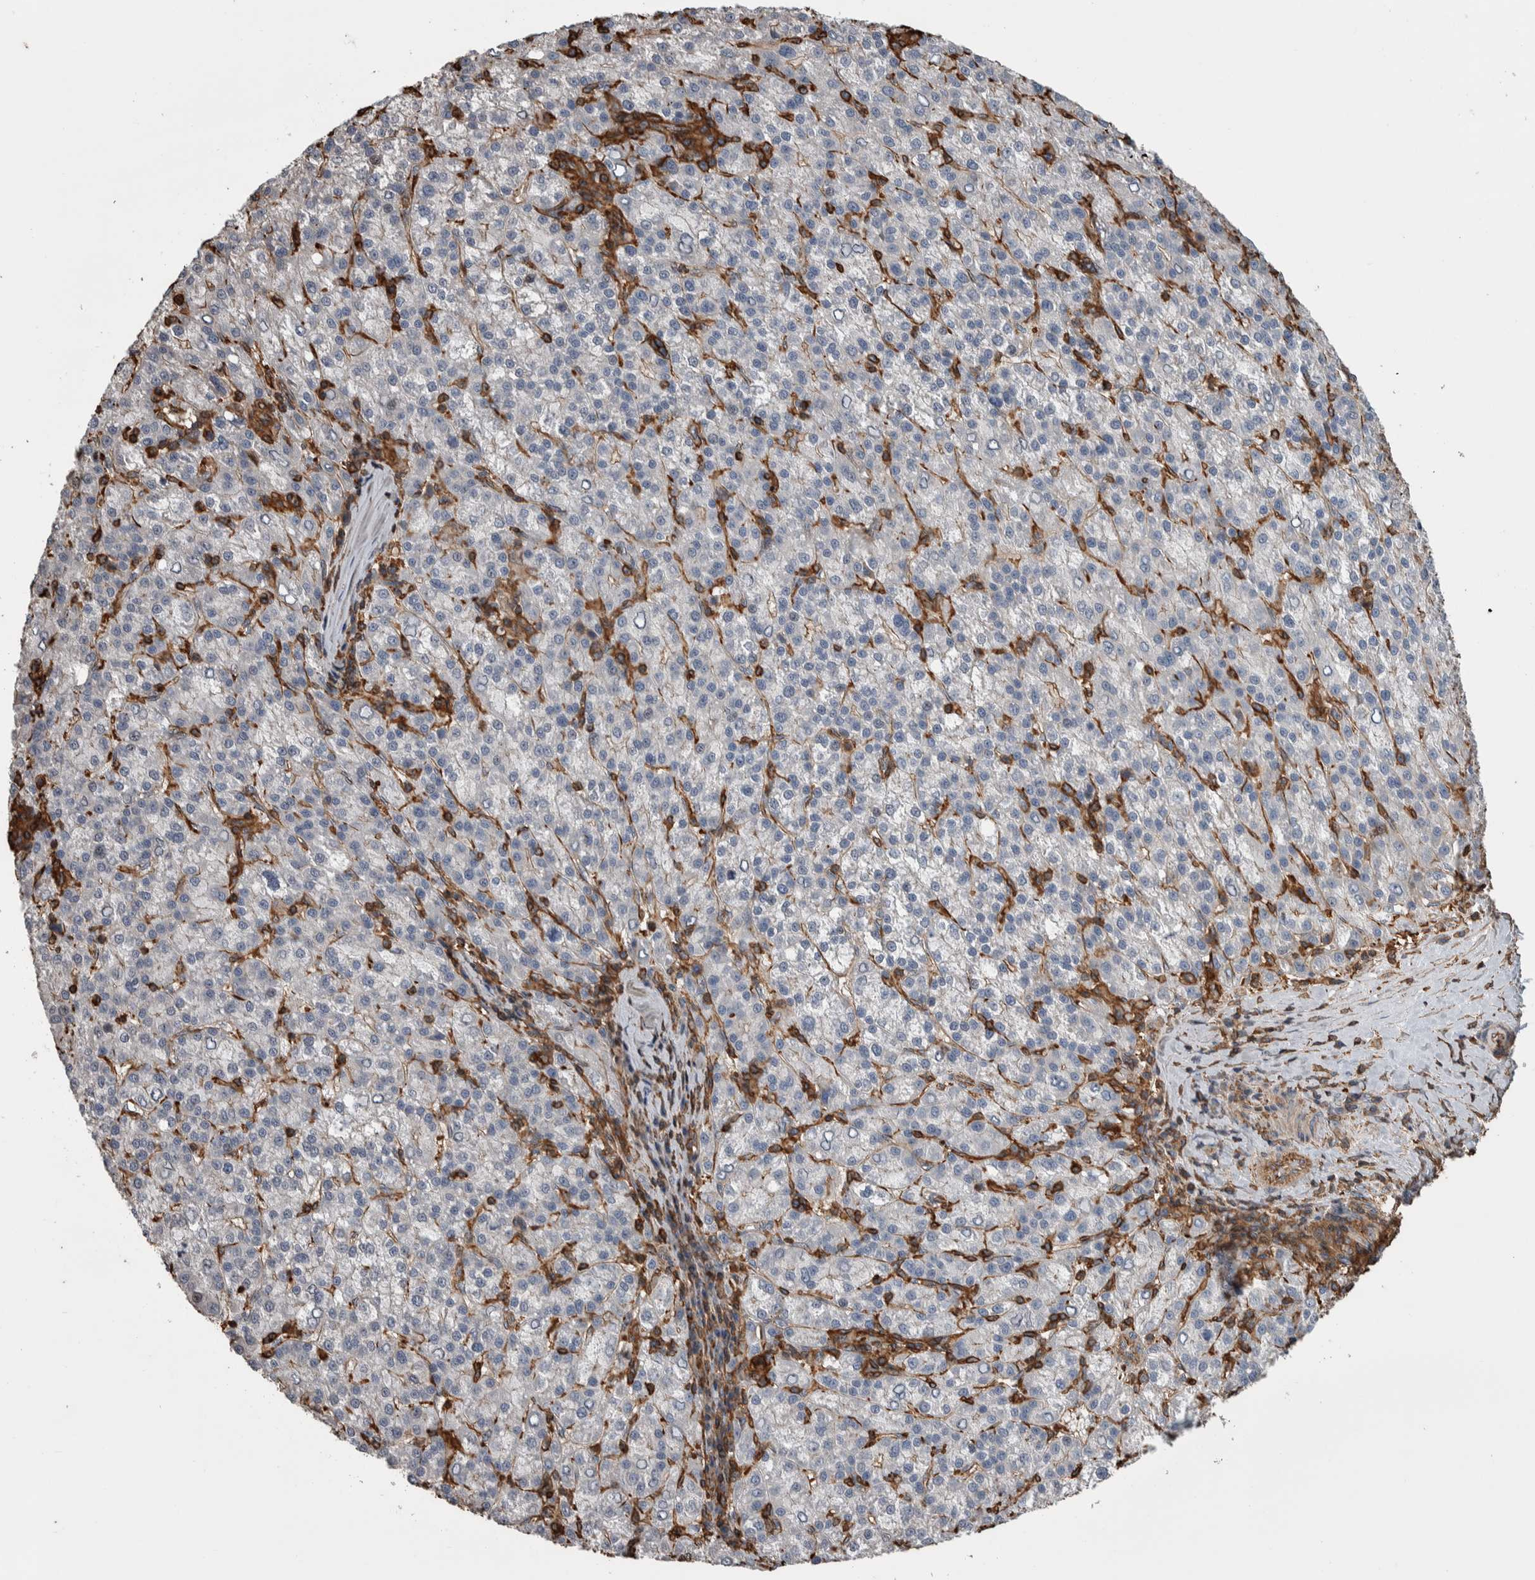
{"staining": {"intensity": "negative", "quantity": "none", "location": "none"}, "tissue": "liver cancer", "cell_type": "Tumor cells", "image_type": "cancer", "snomed": [{"axis": "morphology", "description": "Carcinoma, Hepatocellular, NOS"}, {"axis": "topography", "description": "Liver"}], "caption": "IHC image of liver hepatocellular carcinoma stained for a protein (brown), which shows no expression in tumor cells. (Immunohistochemistry, brightfield microscopy, high magnification).", "gene": "ENPP2", "patient": {"sex": "female", "age": 58}}